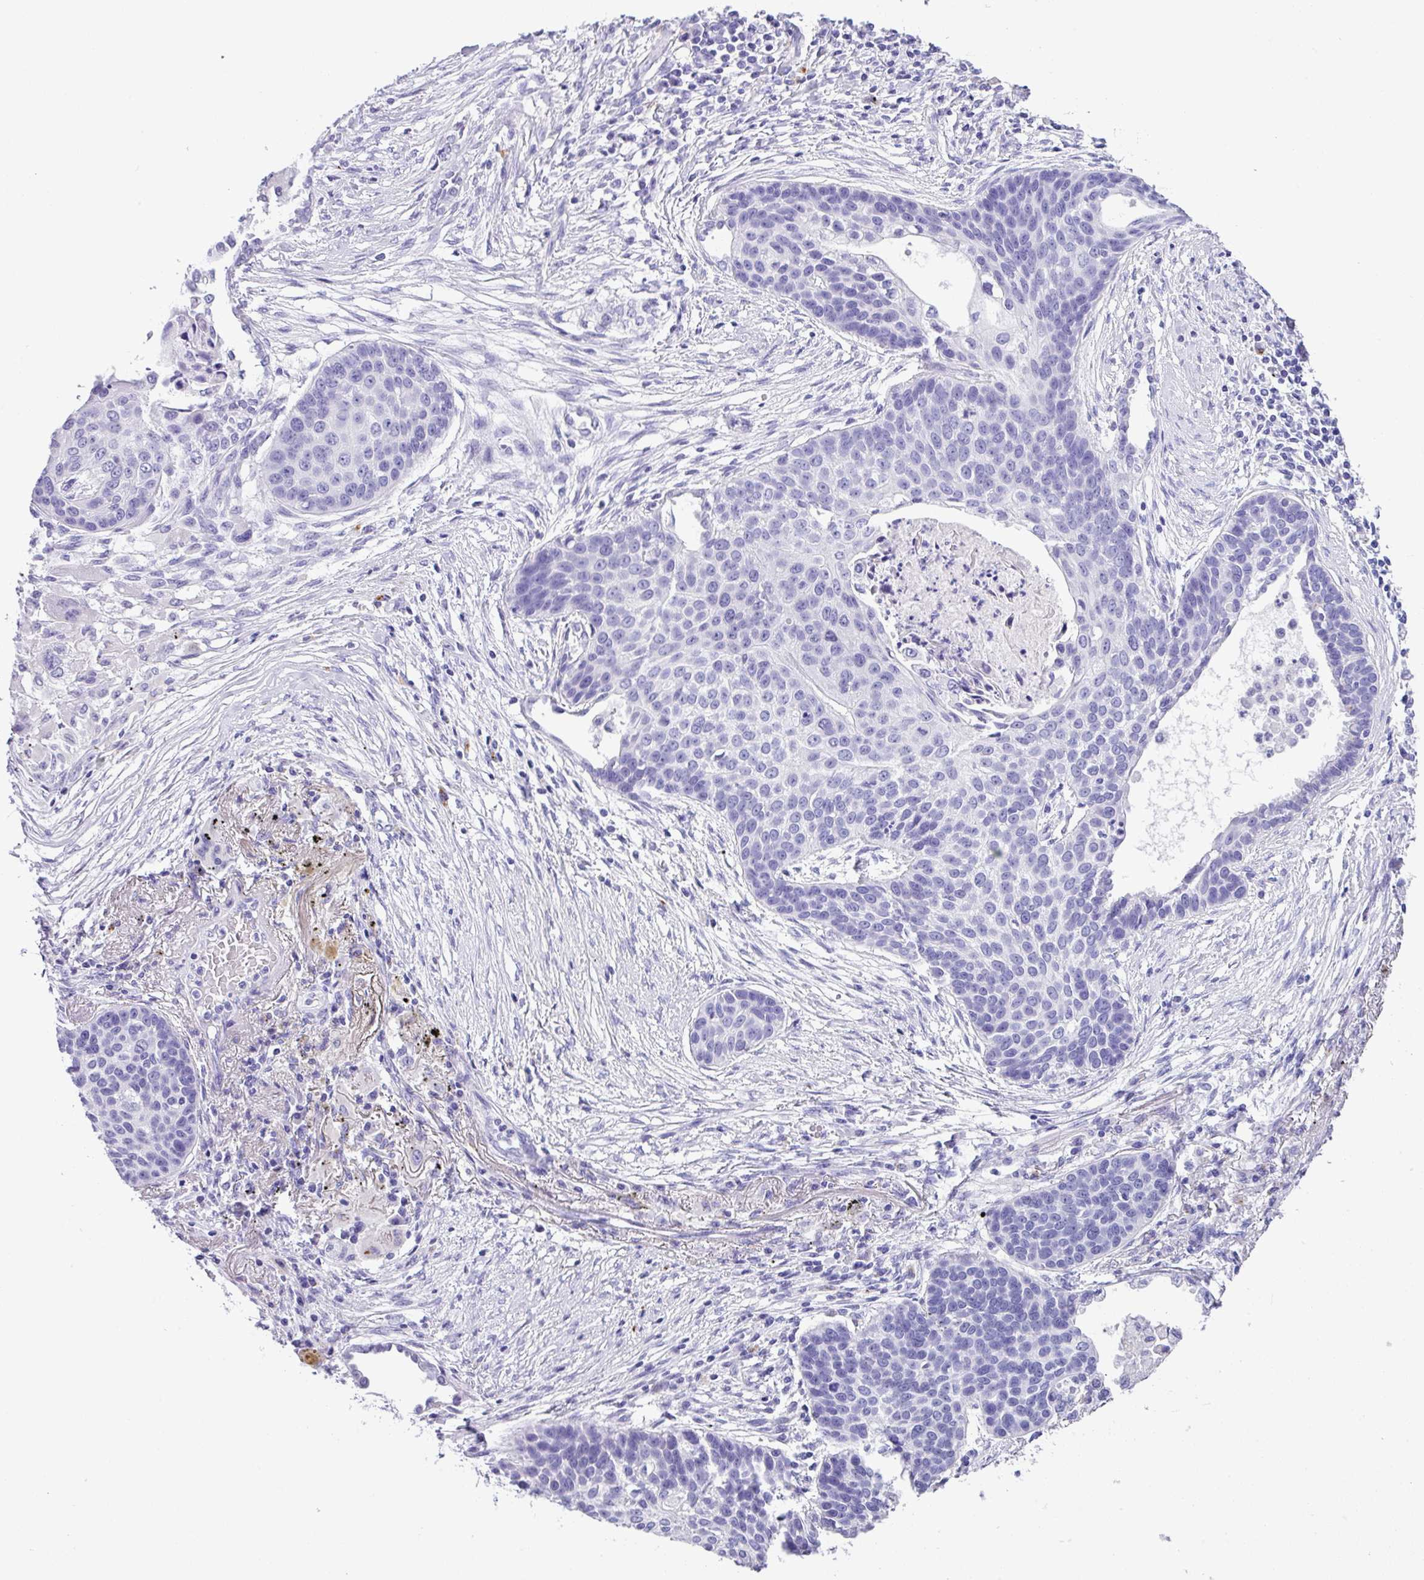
{"staining": {"intensity": "negative", "quantity": "none", "location": "none"}, "tissue": "lung cancer", "cell_type": "Tumor cells", "image_type": "cancer", "snomed": [{"axis": "morphology", "description": "Squamous cell carcinoma, NOS"}, {"axis": "topography", "description": "Lung"}], "caption": "DAB (3,3'-diaminobenzidine) immunohistochemical staining of human squamous cell carcinoma (lung) shows no significant staining in tumor cells.", "gene": "ZG16", "patient": {"sex": "male", "age": 71}}